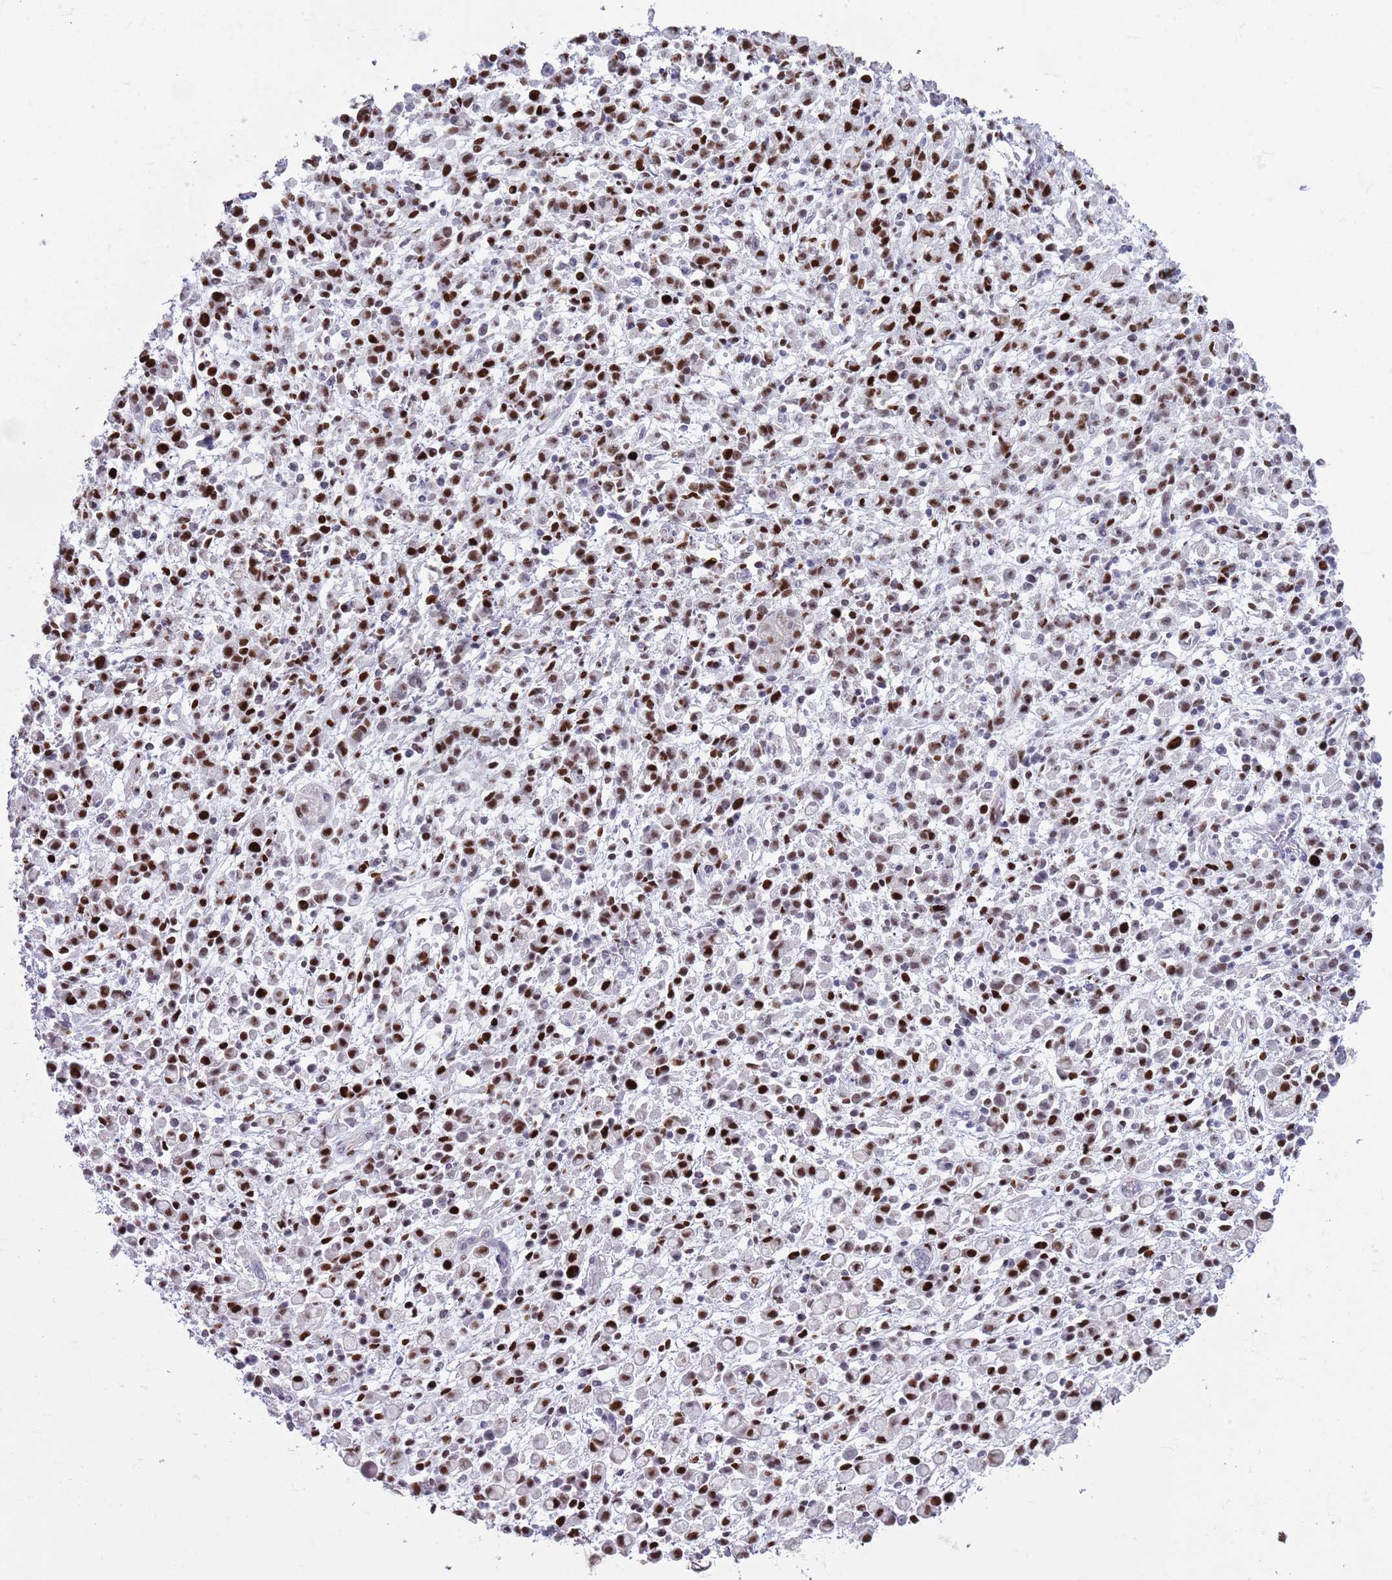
{"staining": {"intensity": "strong", "quantity": ">75%", "location": "nuclear"}, "tissue": "stomach cancer", "cell_type": "Tumor cells", "image_type": "cancer", "snomed": [{"axis": "morphology", "description": "Adenocarcinoma, NOS"}, {"axis": "topography", "description": "Stomach"}], "caption": "There is high levels of strong nuclear staining in tumor cells of adenocarcinoma (stomach), as demonstrated by immunohistochemical staining (brown color).", "gene": "MFSD10", "patient": {"sex": "male", "age": 77}}